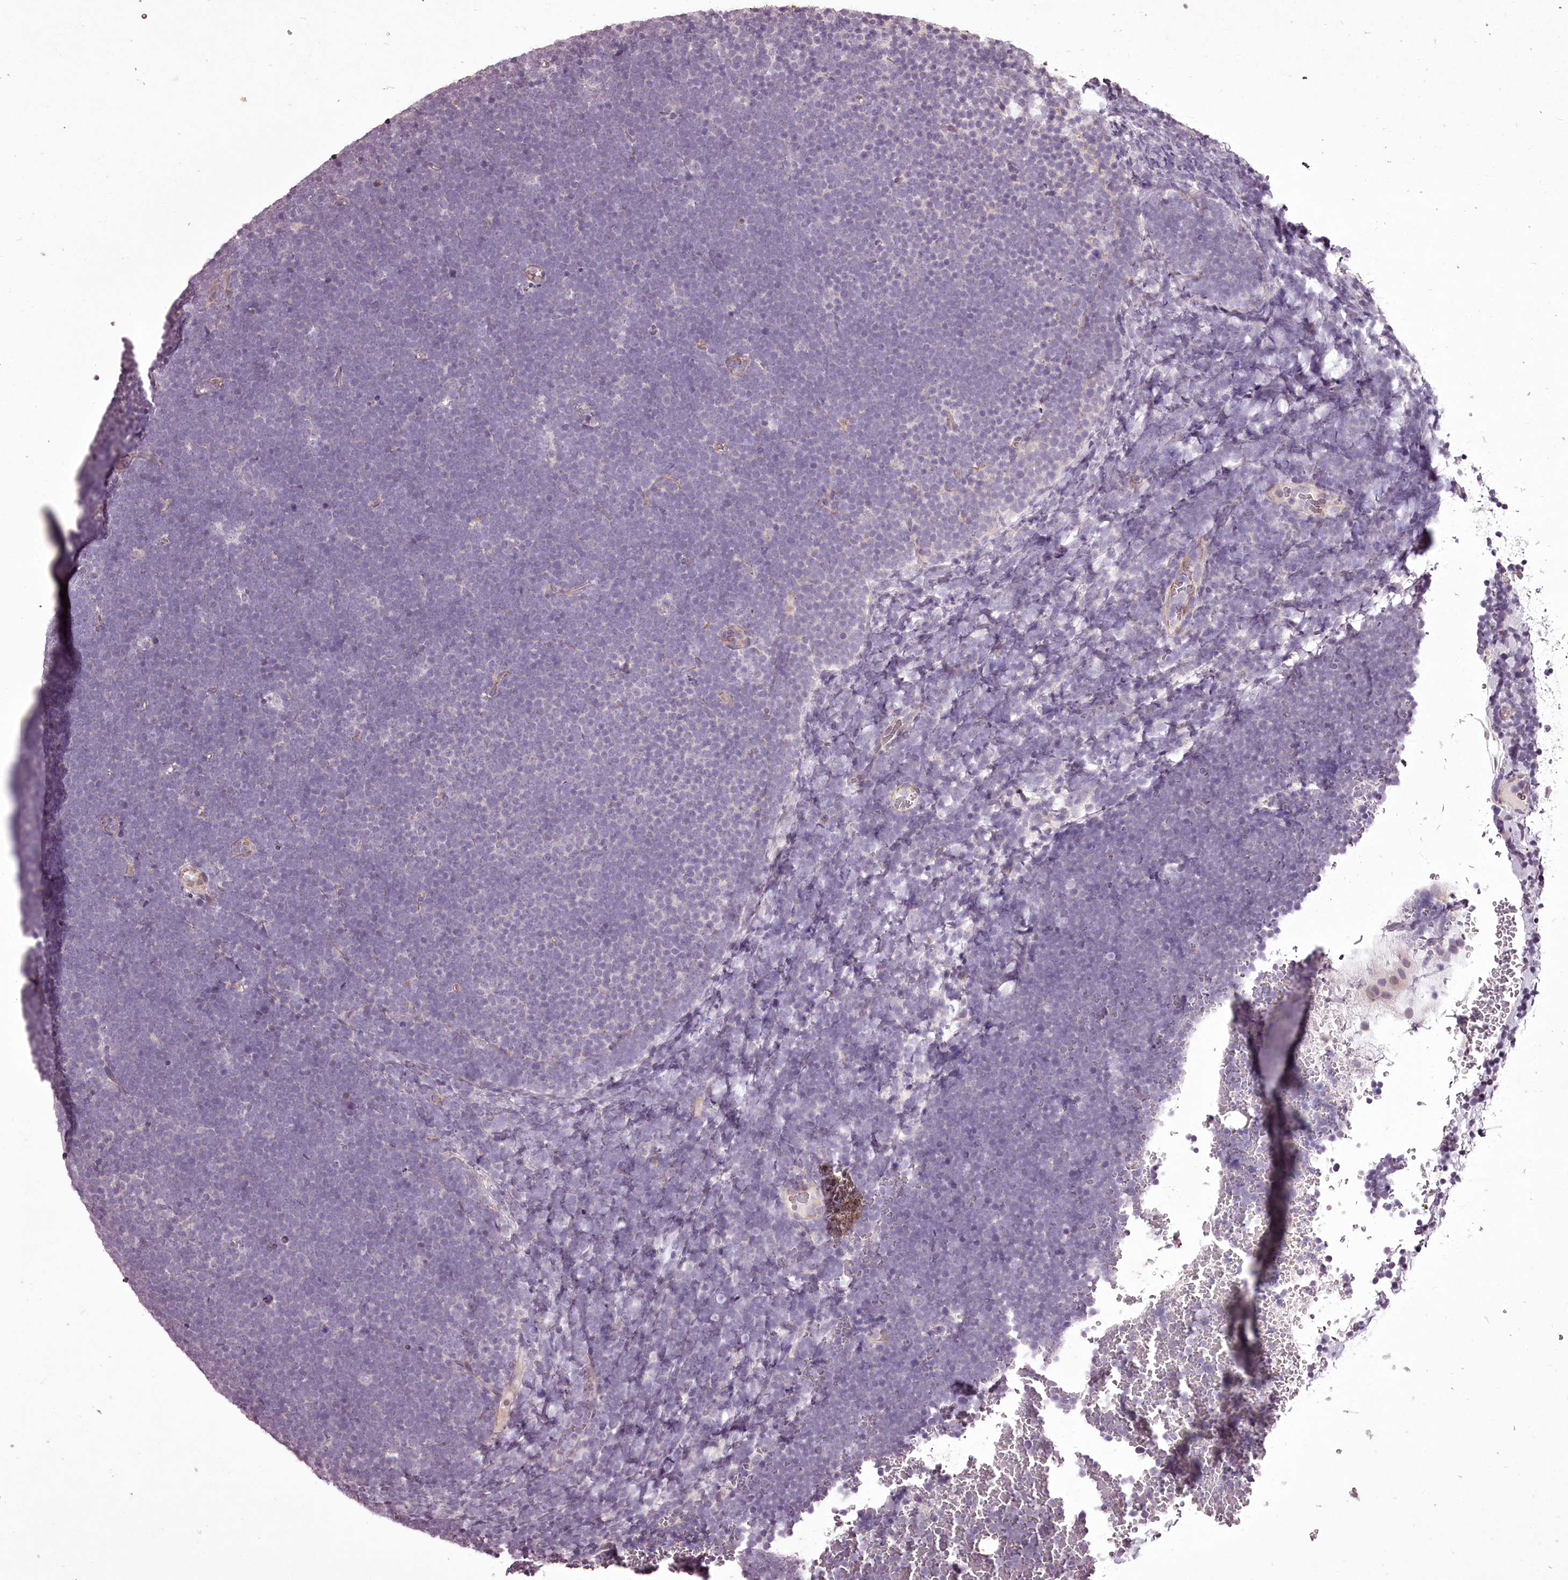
{"staining": {"intensity": "negative", "quantity": "none", "location": "none"}, "tissue": "lymphoma", "cell_type": "Tumor cells", "image_type": "cancer", "snomed": [{"axis": "morphology", "description": "Malignant lymphoma, non-Hodgkin's type, High grade"}, {"axis": "topography", "description": "Lymph node"}], "caption": "Photomicrograph shows no significant protein staining in tumor cells of lymphoma. (Immunohistochemistry (ihc), brightfield microscopy, high magnification).", "gene": "C1orf56", "patient": {"sex": "male", "age": 13}}